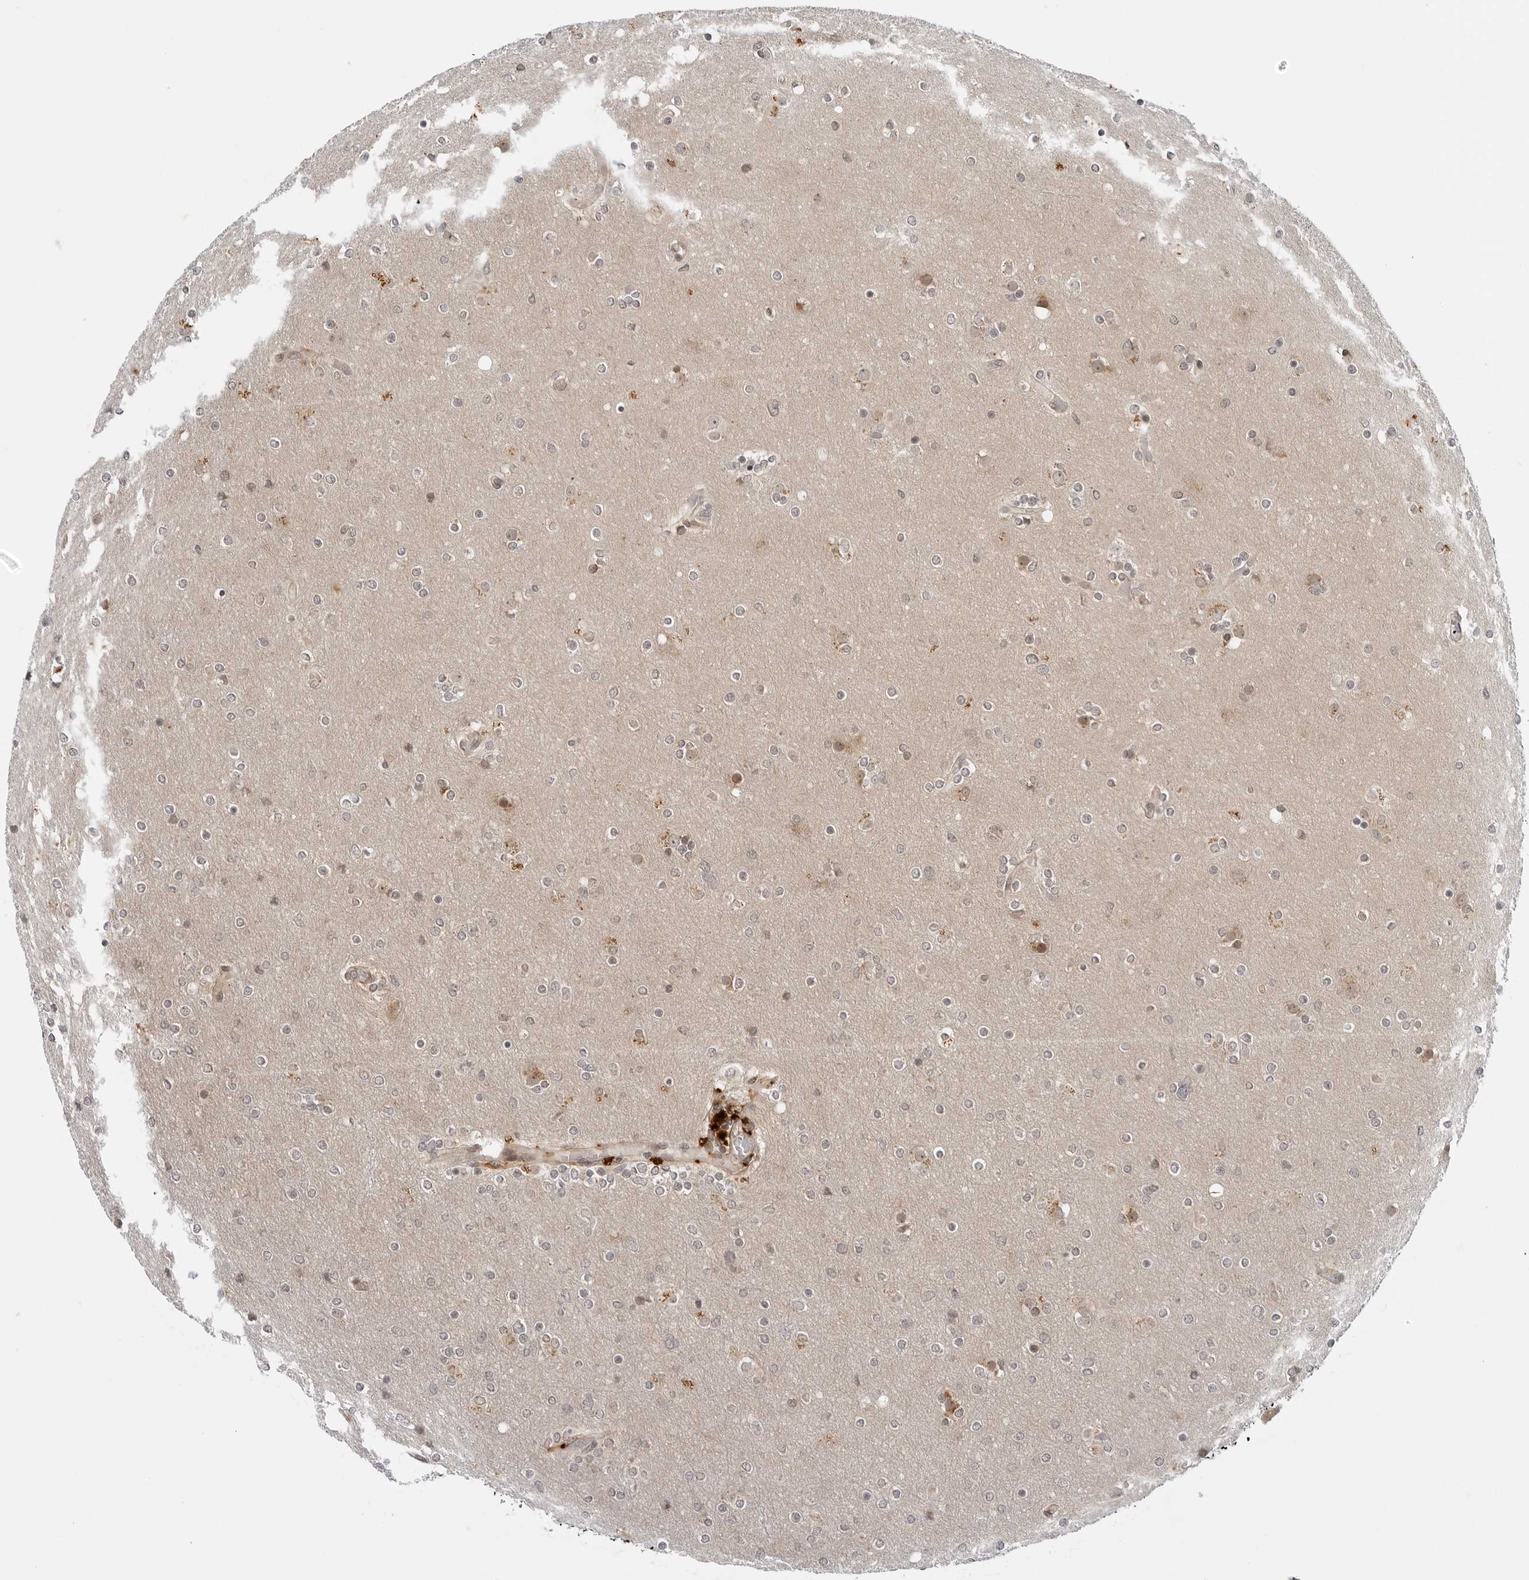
{"staining": {"intensity": "negative", "quantity": "none", "location": "none"}, "tissue": "glioma", "cell_type": "Tumor cells", "image_type": "cancer", "snomed": [{"axis": "morphology", "description": "Glioma, malignant, High grade"}, {"axis": "topography", "description": "Cerebral cortex"}], "caption": "An IHC photomicrograph of glioma is shown. There is no staining in tumor cells of glioma.", "gene": "TIPRL", "patient": {"sex": "female", "age": 36}}